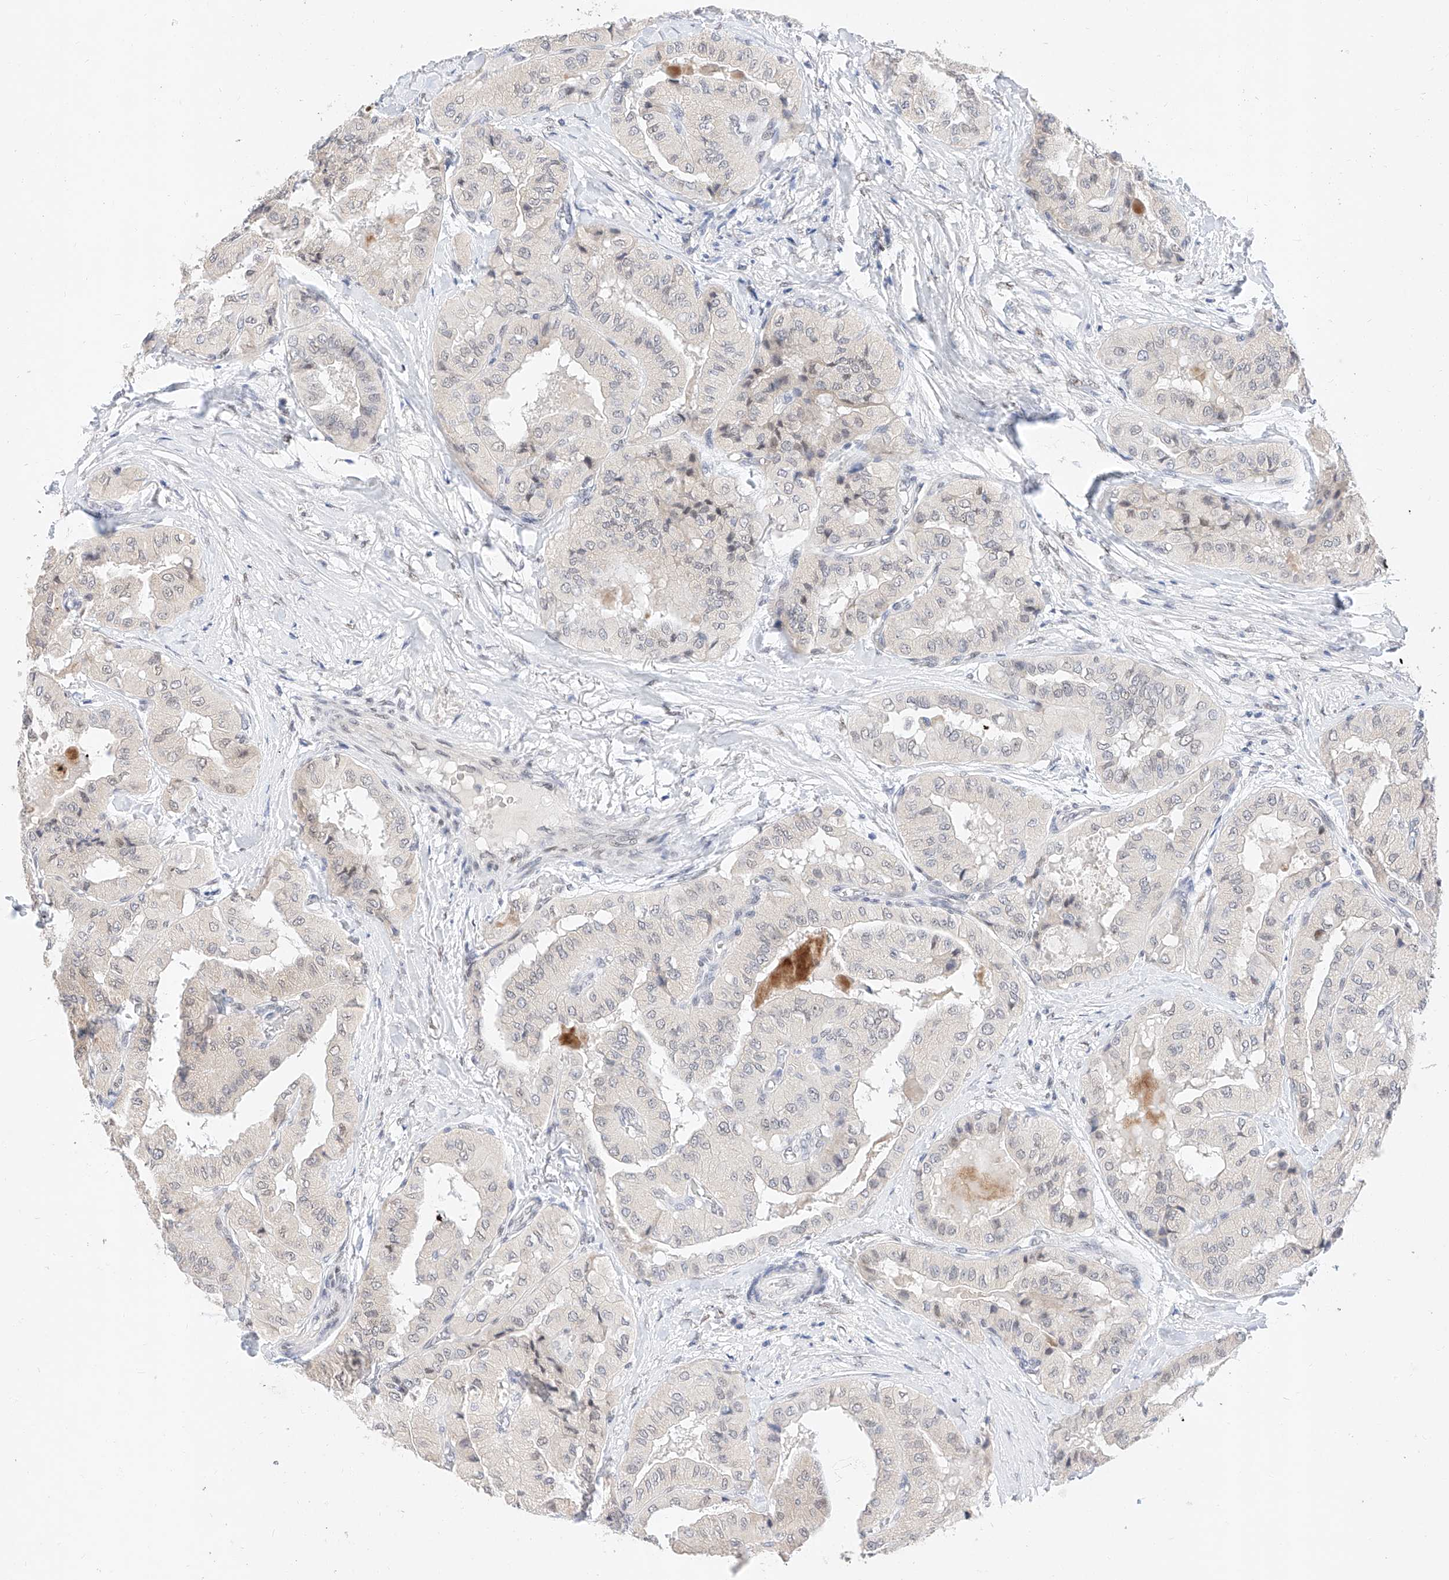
{"staining": {"intensity": "weak", "quantity": "<25%", "location": "nuclear"}, "tissue": "thyroid cancer", "cell_type": "Tumor cells", "image_type": "cancer", "snomed": [{"axis": "morphology", "description": "Papillary adenocarcinoma, NOS"}, {"axis": "topography", "description": "Thyroid gland"}], "caption": "Tumor cells show no significant expression in thyroid papillary adenocarcinoma.", "gene": "KCNJ1", "patient": {"sex": "female", "age": 59}}